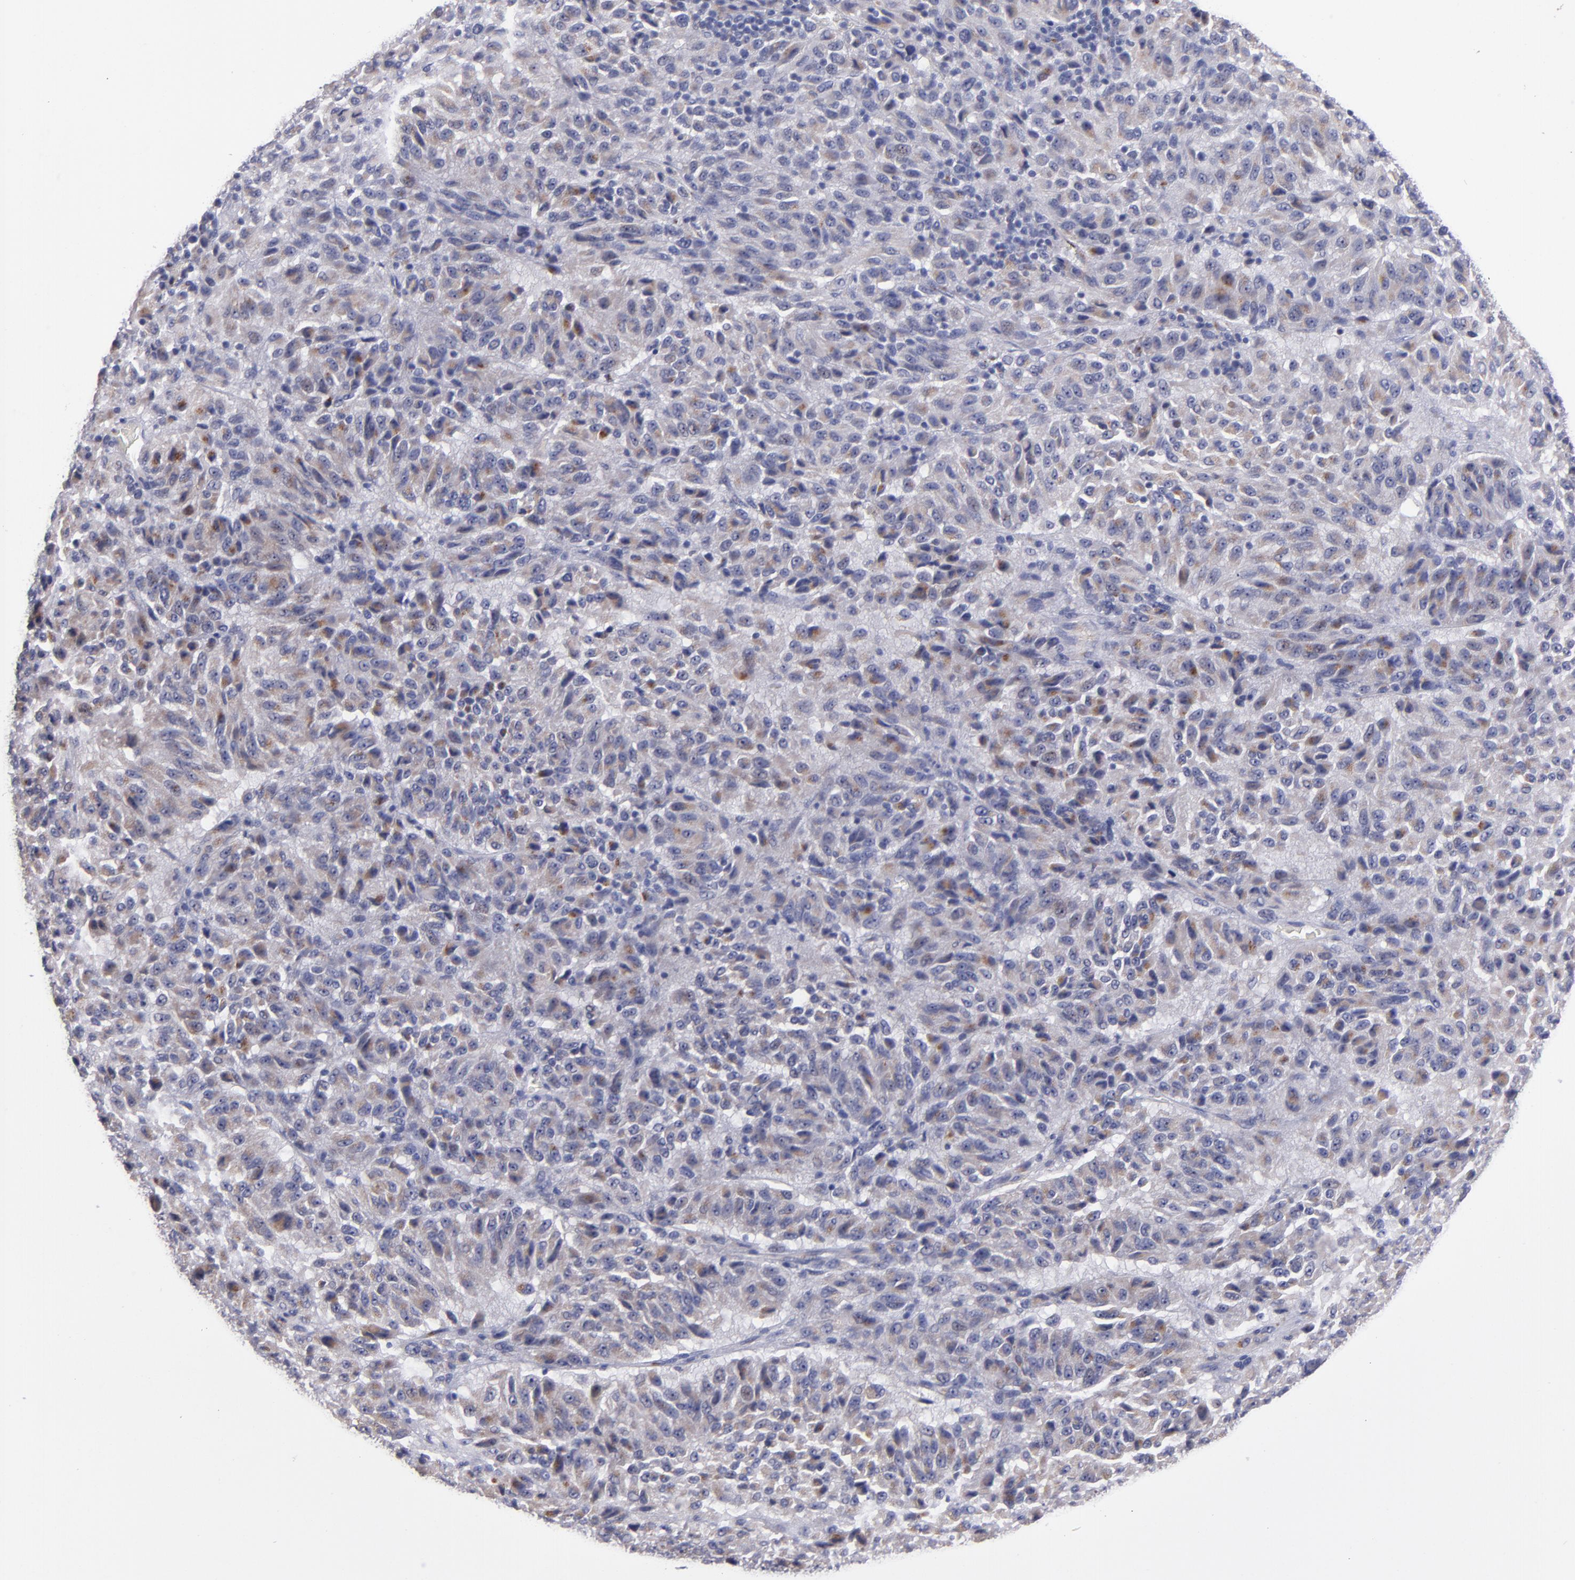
{"staining": {"intensity": "moderate", "quantity": "25%-75%", "location": "cytoplasmic/membranous"}, "tissue": "melanoma", "cell_type": "Tumor cells", "image_type": "cancer", "snomed": [{"axis": "morphology", "description": "Malignant melanoma, Metastatic site"}, {"axis": "topography", "description": "Lung"}], "caption": "IHC photomicrograph of neoplastic tissue: melanoma stained using immunohistochemistry demonstrates medium levels of moderate protein expression localized specifically in the cytoplasmic/membranous of tumor cells, appearing as a cytoplasmic/membranous brown color.", "gene": "RAB41", "patient": {"sex": "male", "age": 64}}